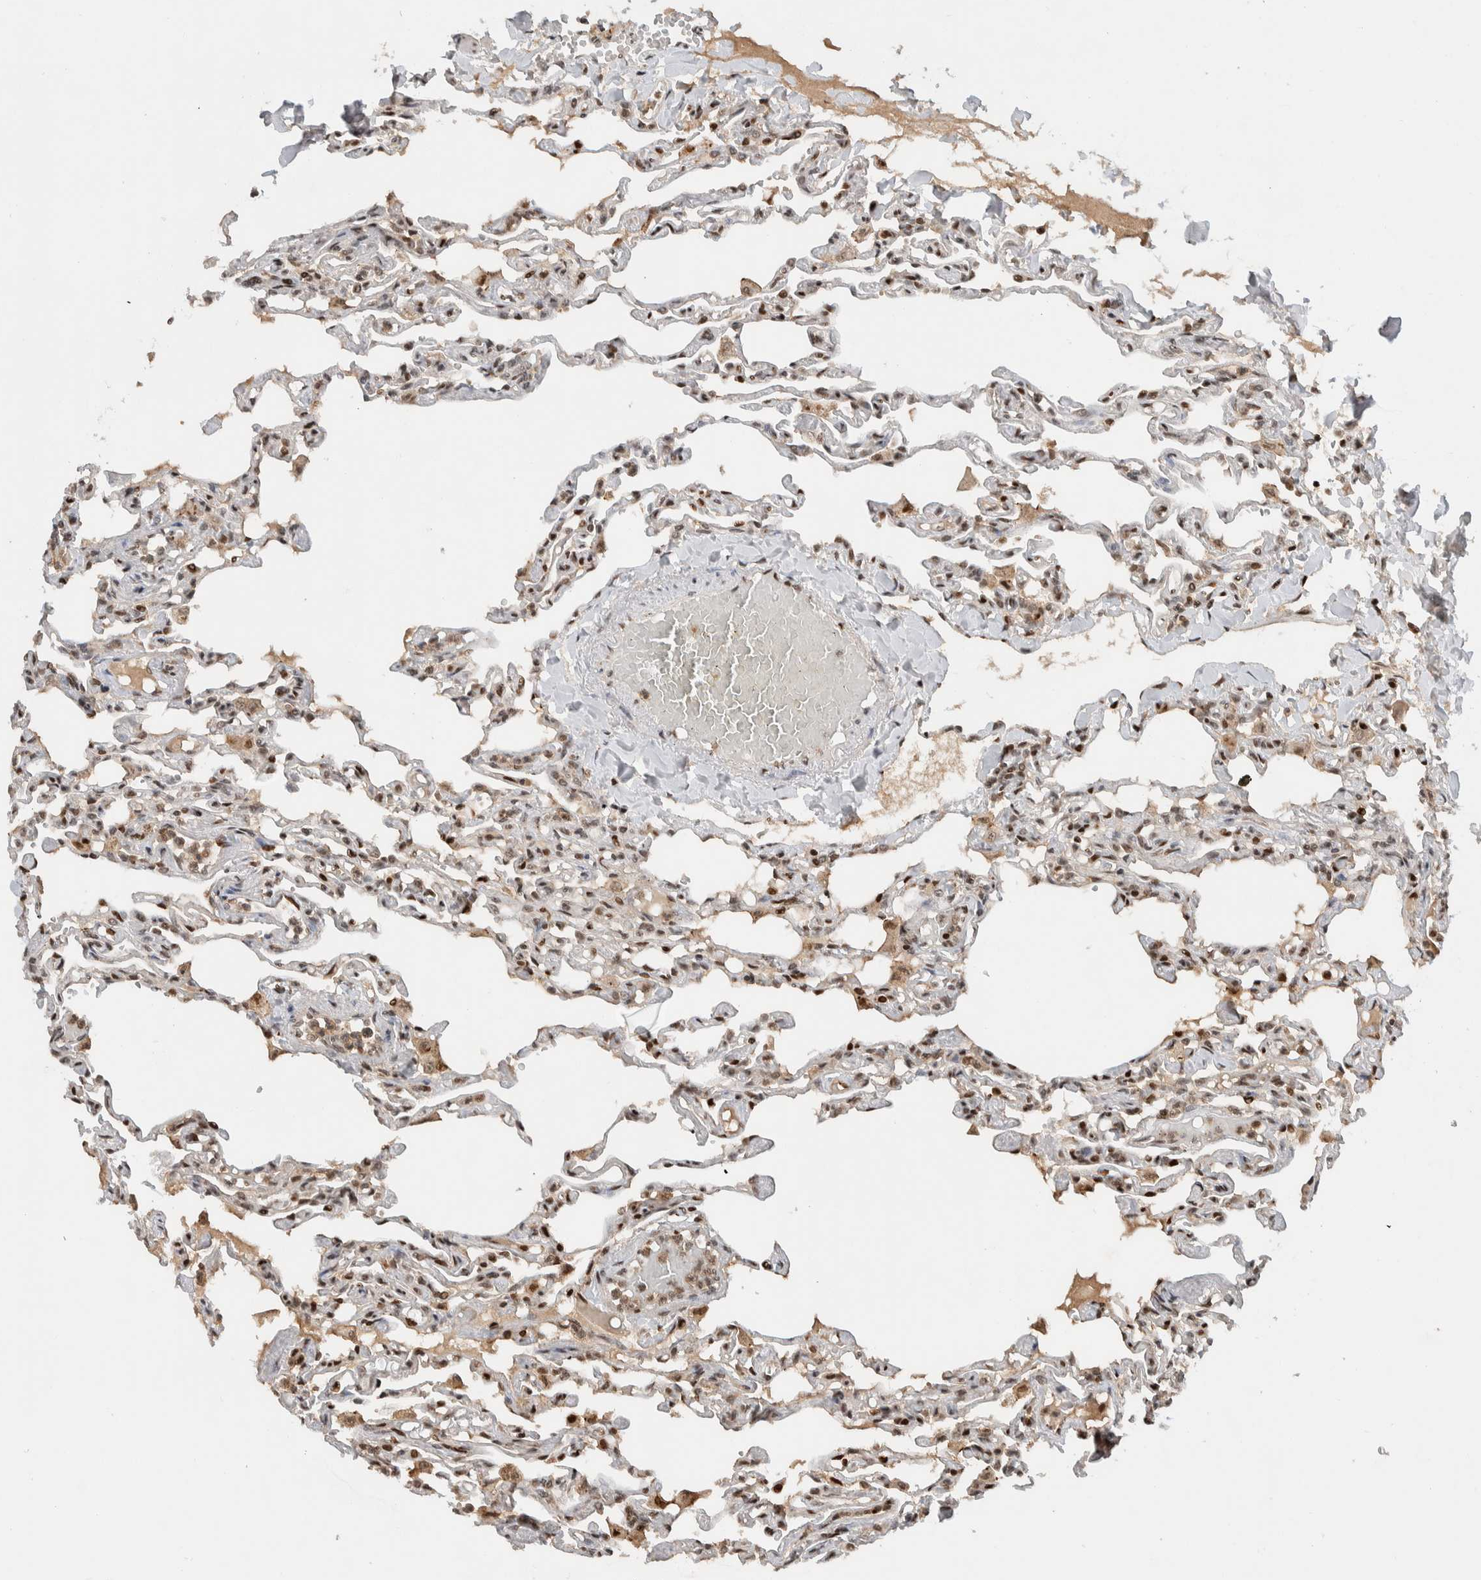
{"staining": {"intensity": "moderate", "quantity": "25%-75%", "location": "nuclear"}, "tissue": "lung", "cell_type": "Alveolar cells", "image_type": "normal", "snomed": [{"axis": "morphology", "description": "Normal tissue, NOS"}, {"axis": "topography", "description": "Lung"}], "caption": "High-power microscopy captured an IHC histopathology image of unremarkable lung, revealing moderate nuclear expression in approximately 25%-75% of alveolar cells.", "gene": "ZNF521", "patient": {"sex": "male", "age": 21}}